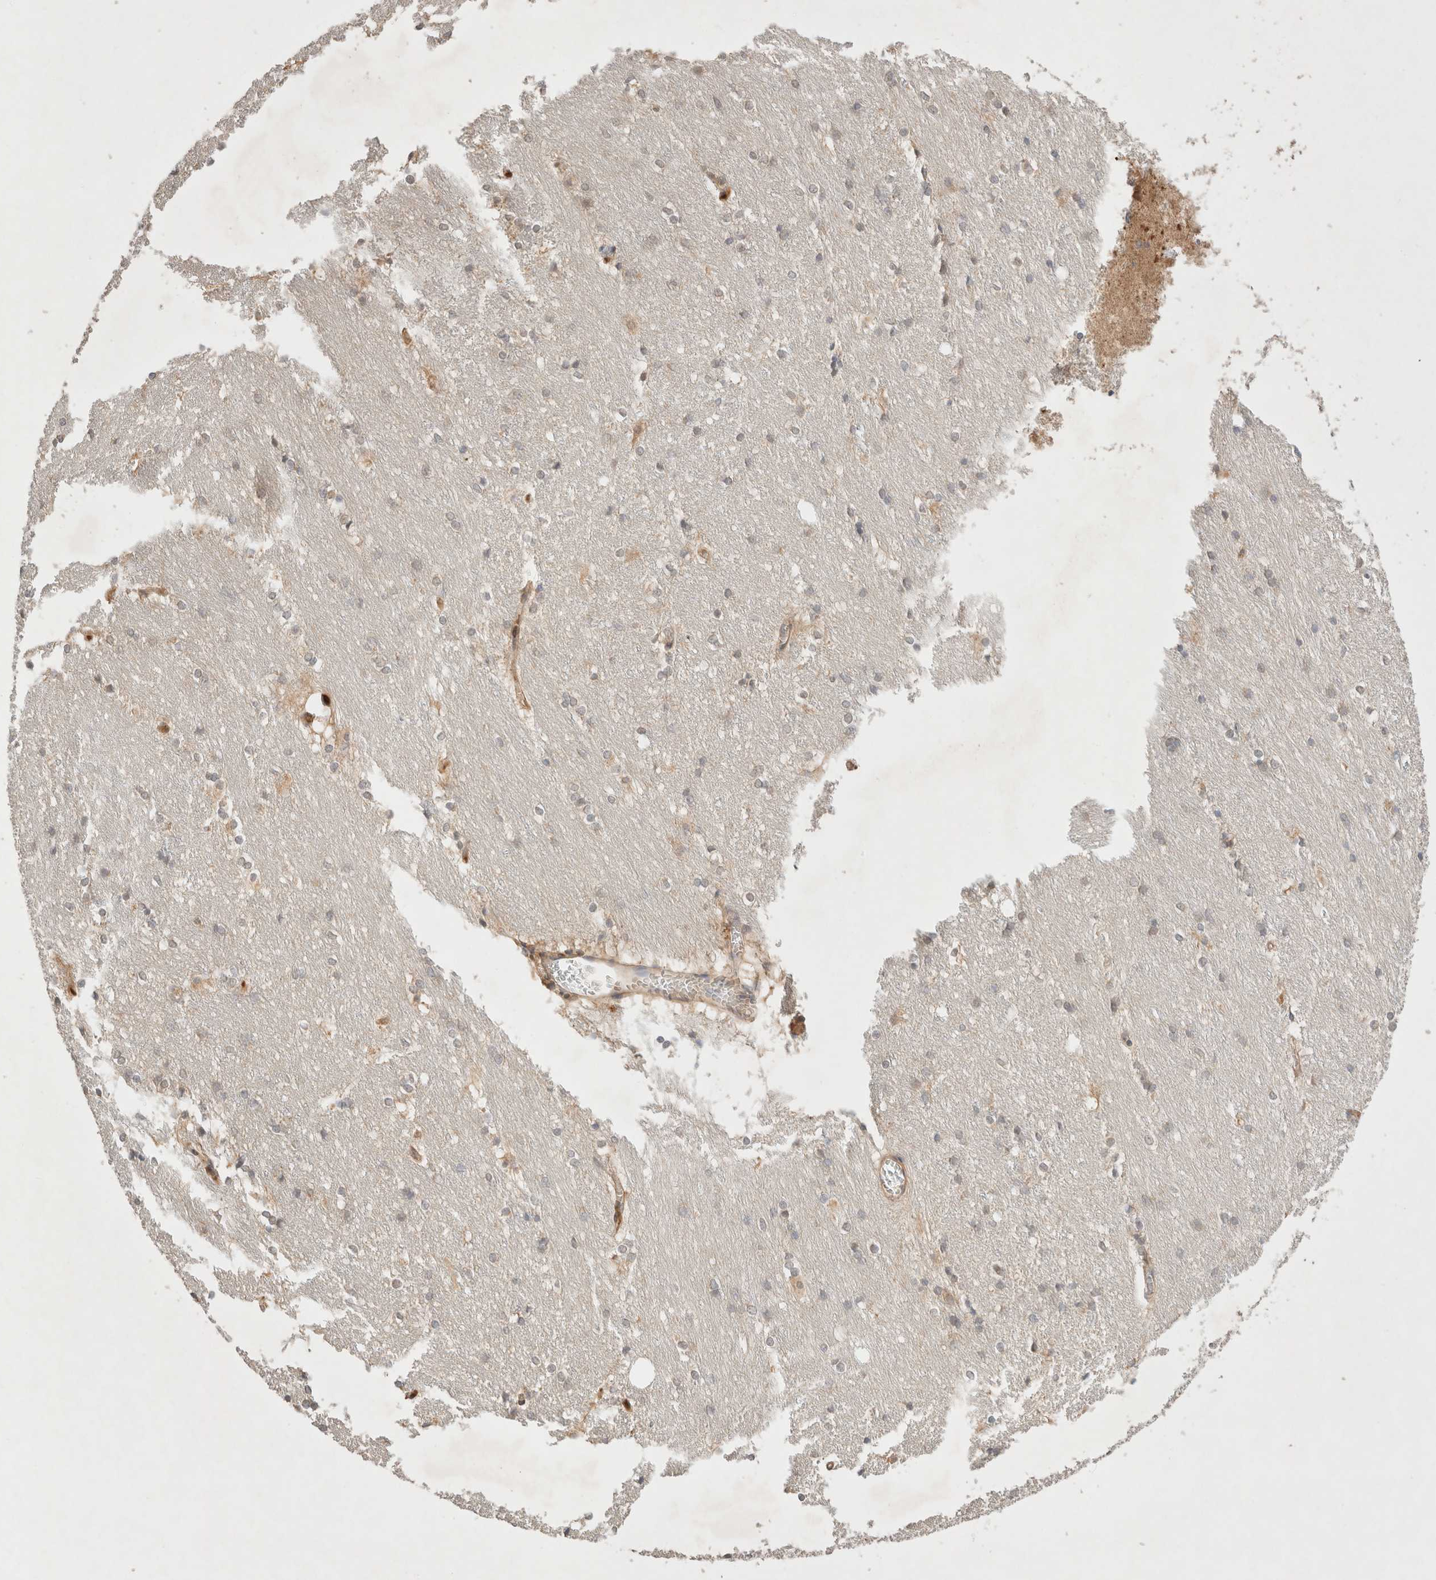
{"staining": {"intensity": "weak", "quantity": "<25%", "location": "cytoplasmic/membranous"}, "tissue": "caudate", "cell_type": "Glial cells", "image_type": "normal", "snomed": [{"axis": "morphology", "description": "Normal tissue, NOS"}, {"axis": "topography", "description": "Lateral ventricle wall"}], "caption": "Immunohistochemistry micrograph of unremarkable caudate: caudate stained with DAB (3,3'-diaminobenzidine) demonstrates no significant protein staining in glial cells. (DAB immunohistochemistry, high magnification).", "gene": "CARNMT1", "patient": {"sex": "female", "age": 19}}